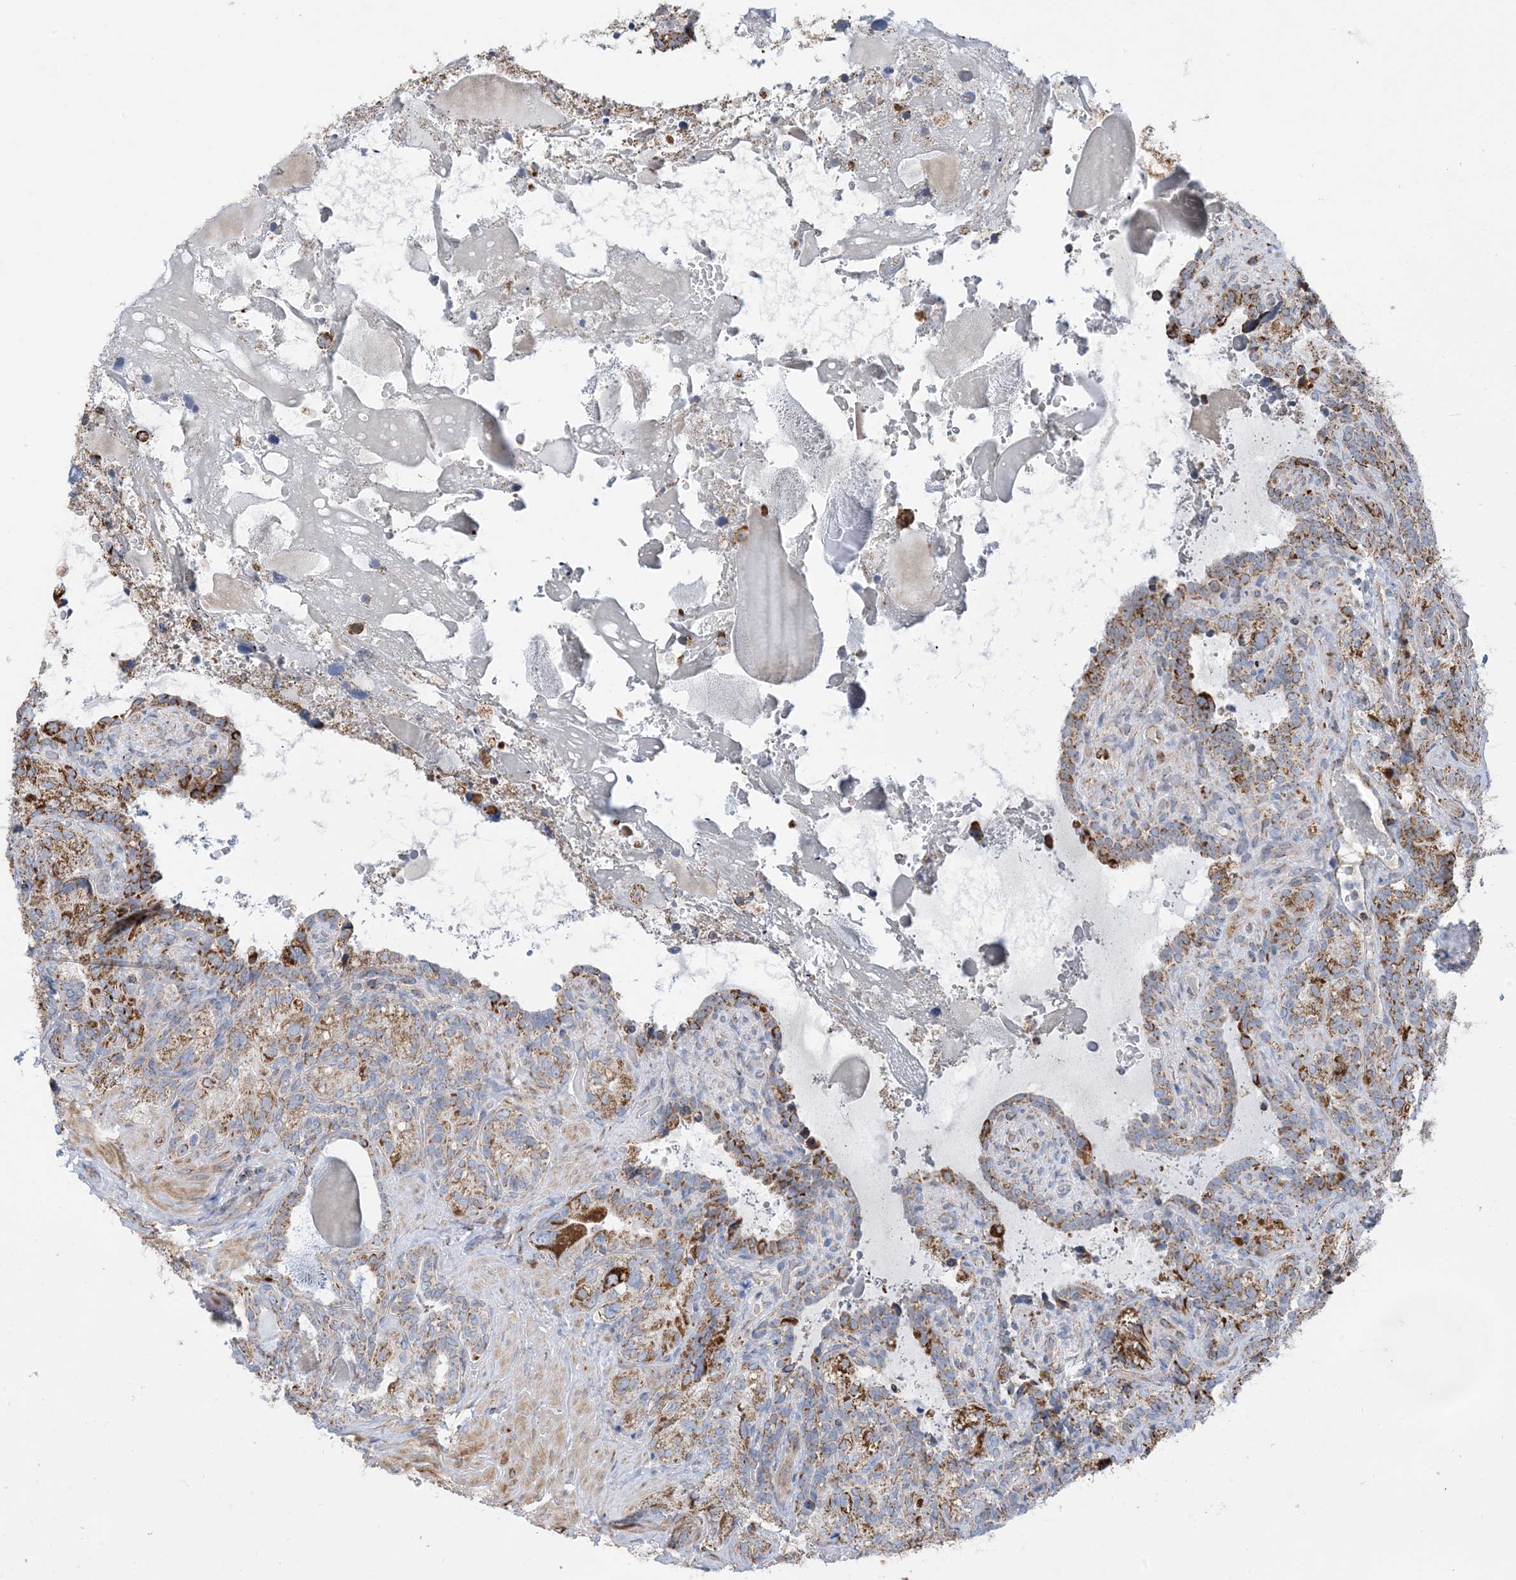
{"staining": {"intensity": "moderate", "quantity": ">75%", "location": "cytoplasmic/membranous"}, "tissue": "seminal vesicle", "cell_type": "Glandular cells", "image_type": "normal", "snomed": [{"axis": "morphology", "description": "Normal tissue, NOS"}, {"axis": "topography", "description": "Seminal veicle"}, {"axis": "topography", "description": "Peripheral nerve tissue"}], "caption": "Normal seminal vesicle demonstrates moderate cytoplasmic/membranous expression in about >75% of glandular cells, visualized by immunohistochemistry.", "gene": "PCDHGA1", "patient": {"sex": "male", "age": 67}}